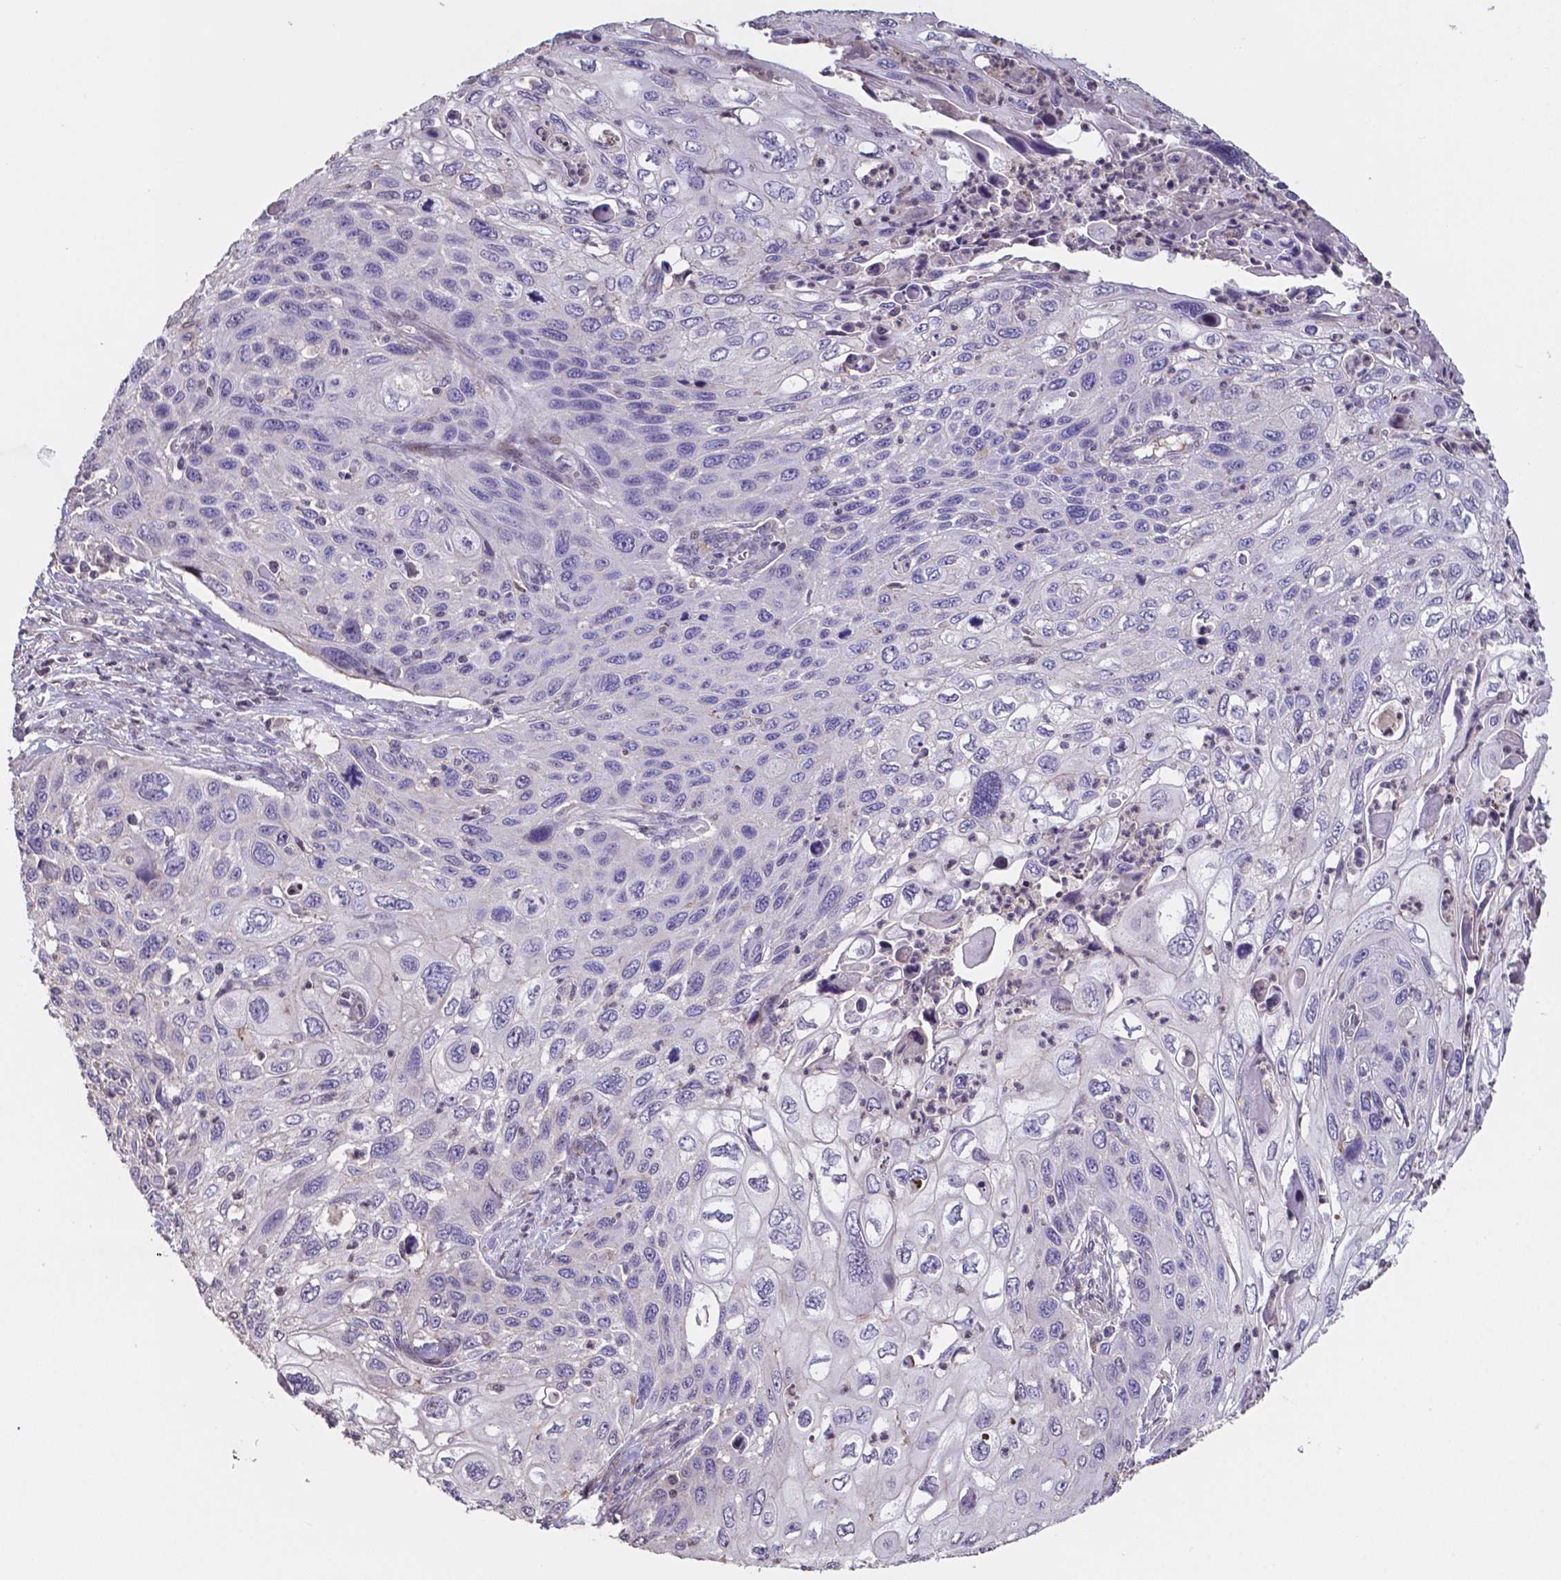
{"staining": {"intensity": "negative", "quantity": "none", "location": "none"}, "tissue": "cervical cancer", "cell_type": "Tumor cells", "image_type": "cancer", "snomed": [{"axis": "morphology", "description": "Squamous cell carcinoma, NOS"}, {"axis": "topography", "description": "Cervix"}], "caption": "The micrograph exhibits no significant expression in tumor cells of cervical cancer.", "gene": "MLC1", "patient": {"sex": "female", "age": 70}}